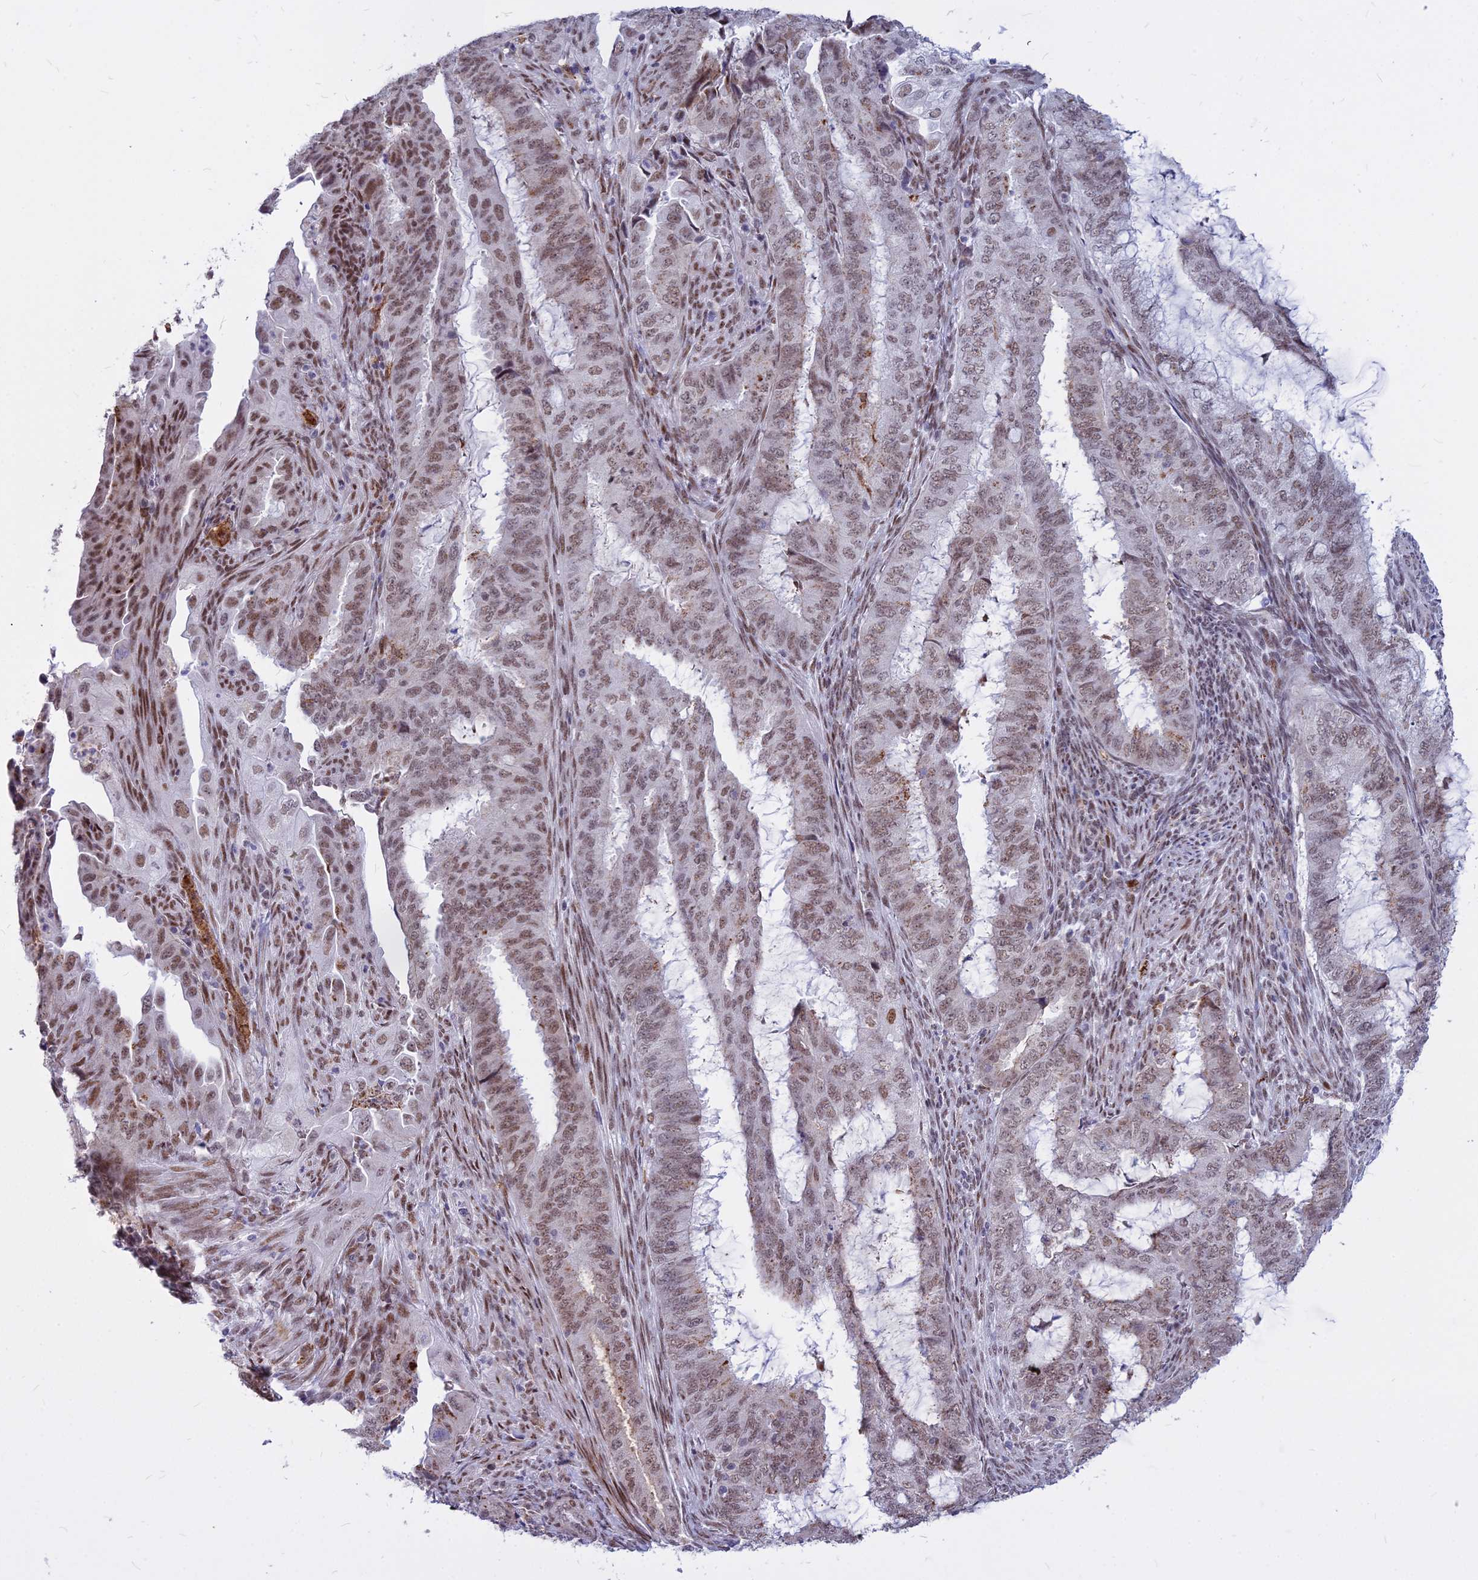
{"staining": {"intensity": "weak", "quantity": ">75%", "location": "nuclear"}, "tissue": "endometrial cancer", "cell_type": "Tumor cells", "image_type": "cancer", "snomed": [{"axis": "morphology", "description": "Adenocarcinoma, NOS"}, {"axis": "topography", "description": "Endometrium"}], "caption": "Immunohistochemistry (IHC) staining of endometrial cancer (adenocarcinoma), which shows low levels of weak nuclear staining in about >75% of tumor cells indicating weak nuclear protein positivity. The staining was performed using DAB (3,3'-diaminobenzidine) (brown) for protein detection and nuclei were counterstained in hematoxylin (blue).", "gene": "ALG10", "patient": {"sex": "female", "age": 51}}